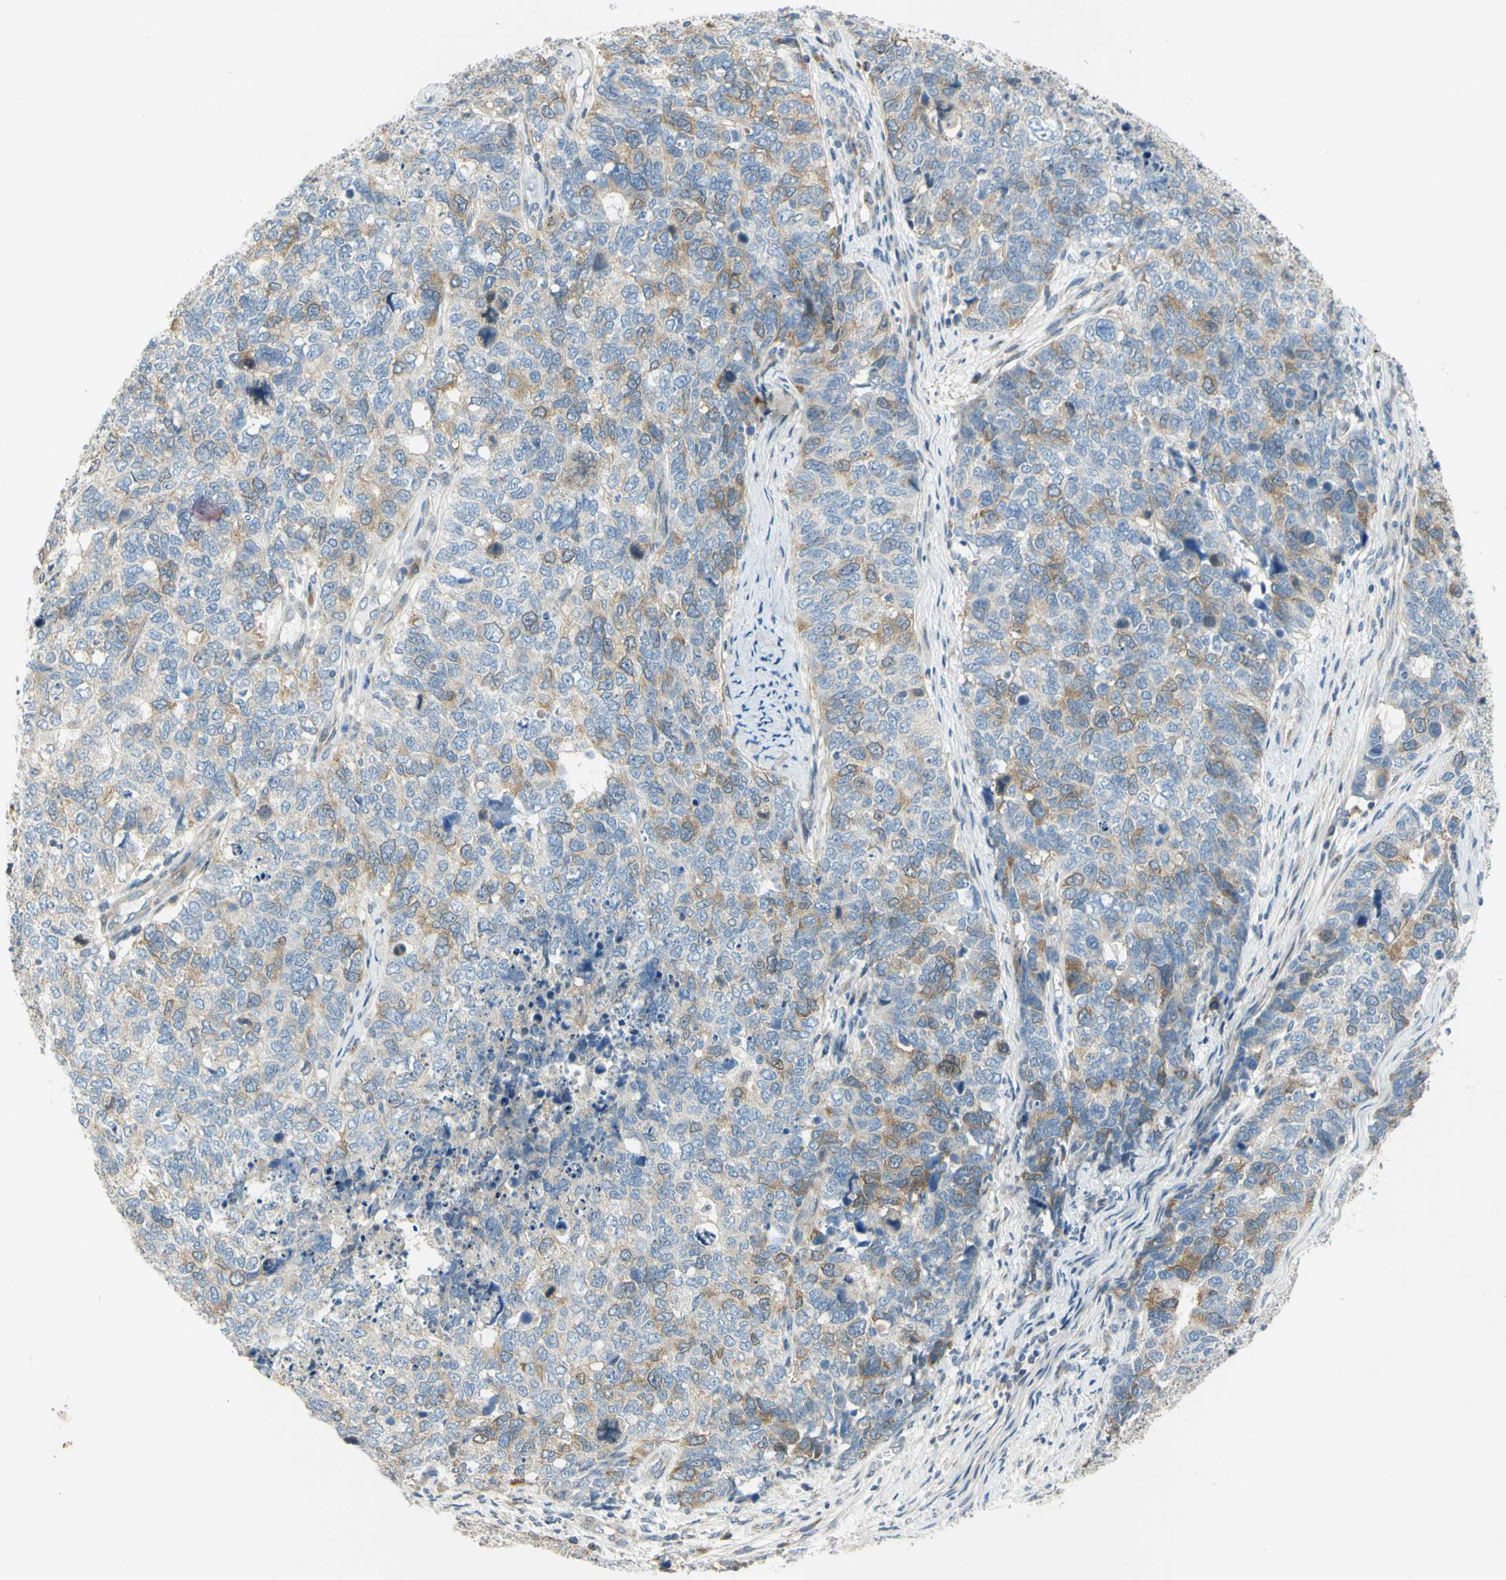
{"staining": {"intensity": "moderate", "quantity": "25%-75%", "location": "cytoplasmic/membranous"}, "tissue": "cervical cancer", "cell_type": "Tumor cells", "image_type": "cancer", "snomed": [{"axis": "morphology", "description": "Squamous cell carcinoma, NOS"}, {"axis": "topography", "description": "Cervix"}], "caption": "A medium amount of moderate cytoplasmic/membranous positivity is present in approximately 25%-75% of tumor cells in squamous cell carcinoma (cervical) tissue.", "gene": "CCNB2", "patient": {"sex": "female", "age": 63}}